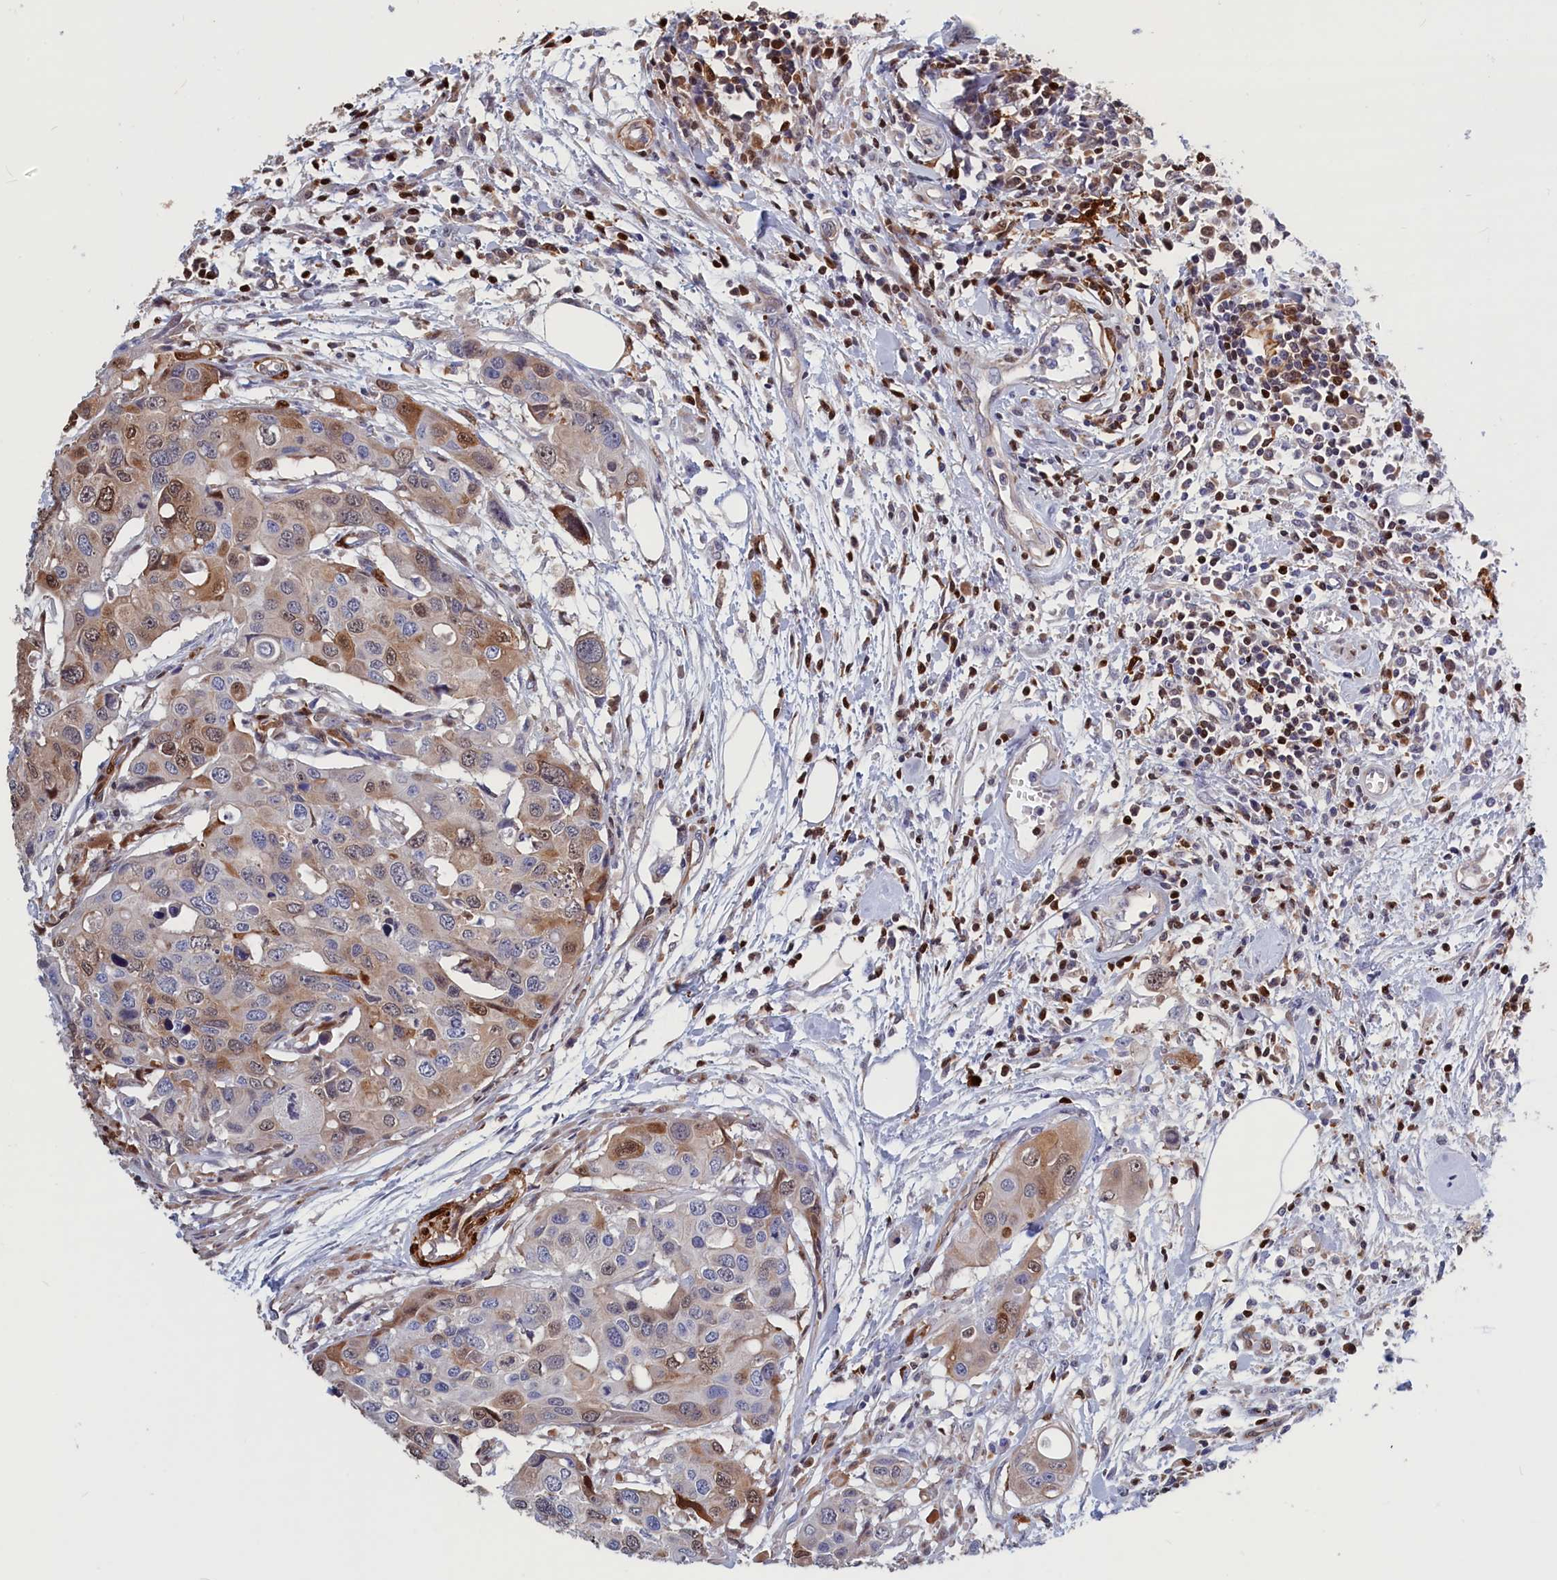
{"staining": {"intensity": "moderate", "quantity": "<25%", "location": "cytoplasmic/membranous,nuclear"}, "tissue": "colorectal cancer", "cell_type": "Tumor cells", "image_type": "cancer", "snomed": [{"axis": "morphology", "description": "Adenocarcinoma, NOS"}, {"axis": "topography", "description": "Colon"}], "caption": "High-power microscopy captured an IHC image of adenocarcinoma (colorectal), revealing moderate cytoplasmic/membranous and nuclear positivity in about <25% of tumor cells.", "gene": "CRIP1", "patient": {"sex": "male", "age": 77}}